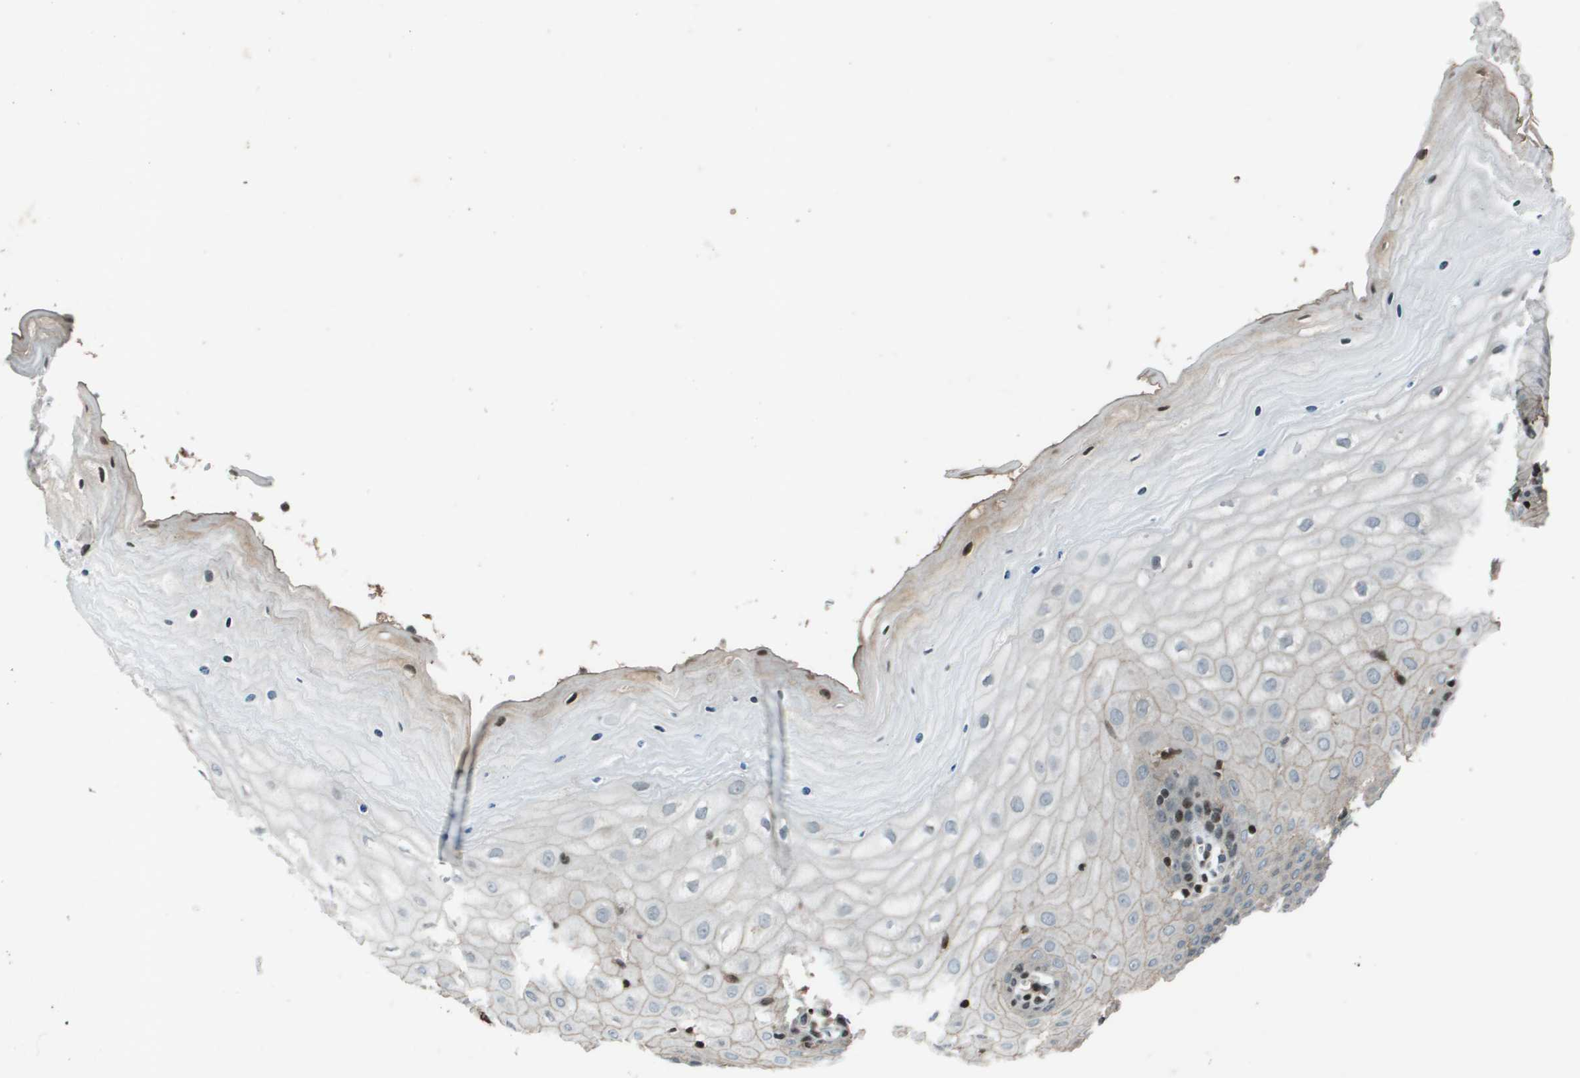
{"staining": {"intensity": "weak", "quantity": "<25%", "location": "nuclear"}, "tissue": "cervix", "cell_type": "Glandular cells", "image_type": "normal", "snomed": [{"axis": "morphology", "description": "Normal tissue, NOS"}, {"axis": "topography", "description": "Cervix"}], "caption": "Immunohistochemistry (IHC) micrograph of benign cervix: human cervix stained with DAB exhibits no significant protein staining in glandular cells. (Brightfield microscopy of DAB immunohistochemistry (IHC) at high magnification).", "gene": "CXCL12", "patient": {"sex": "female", "age": 55}}